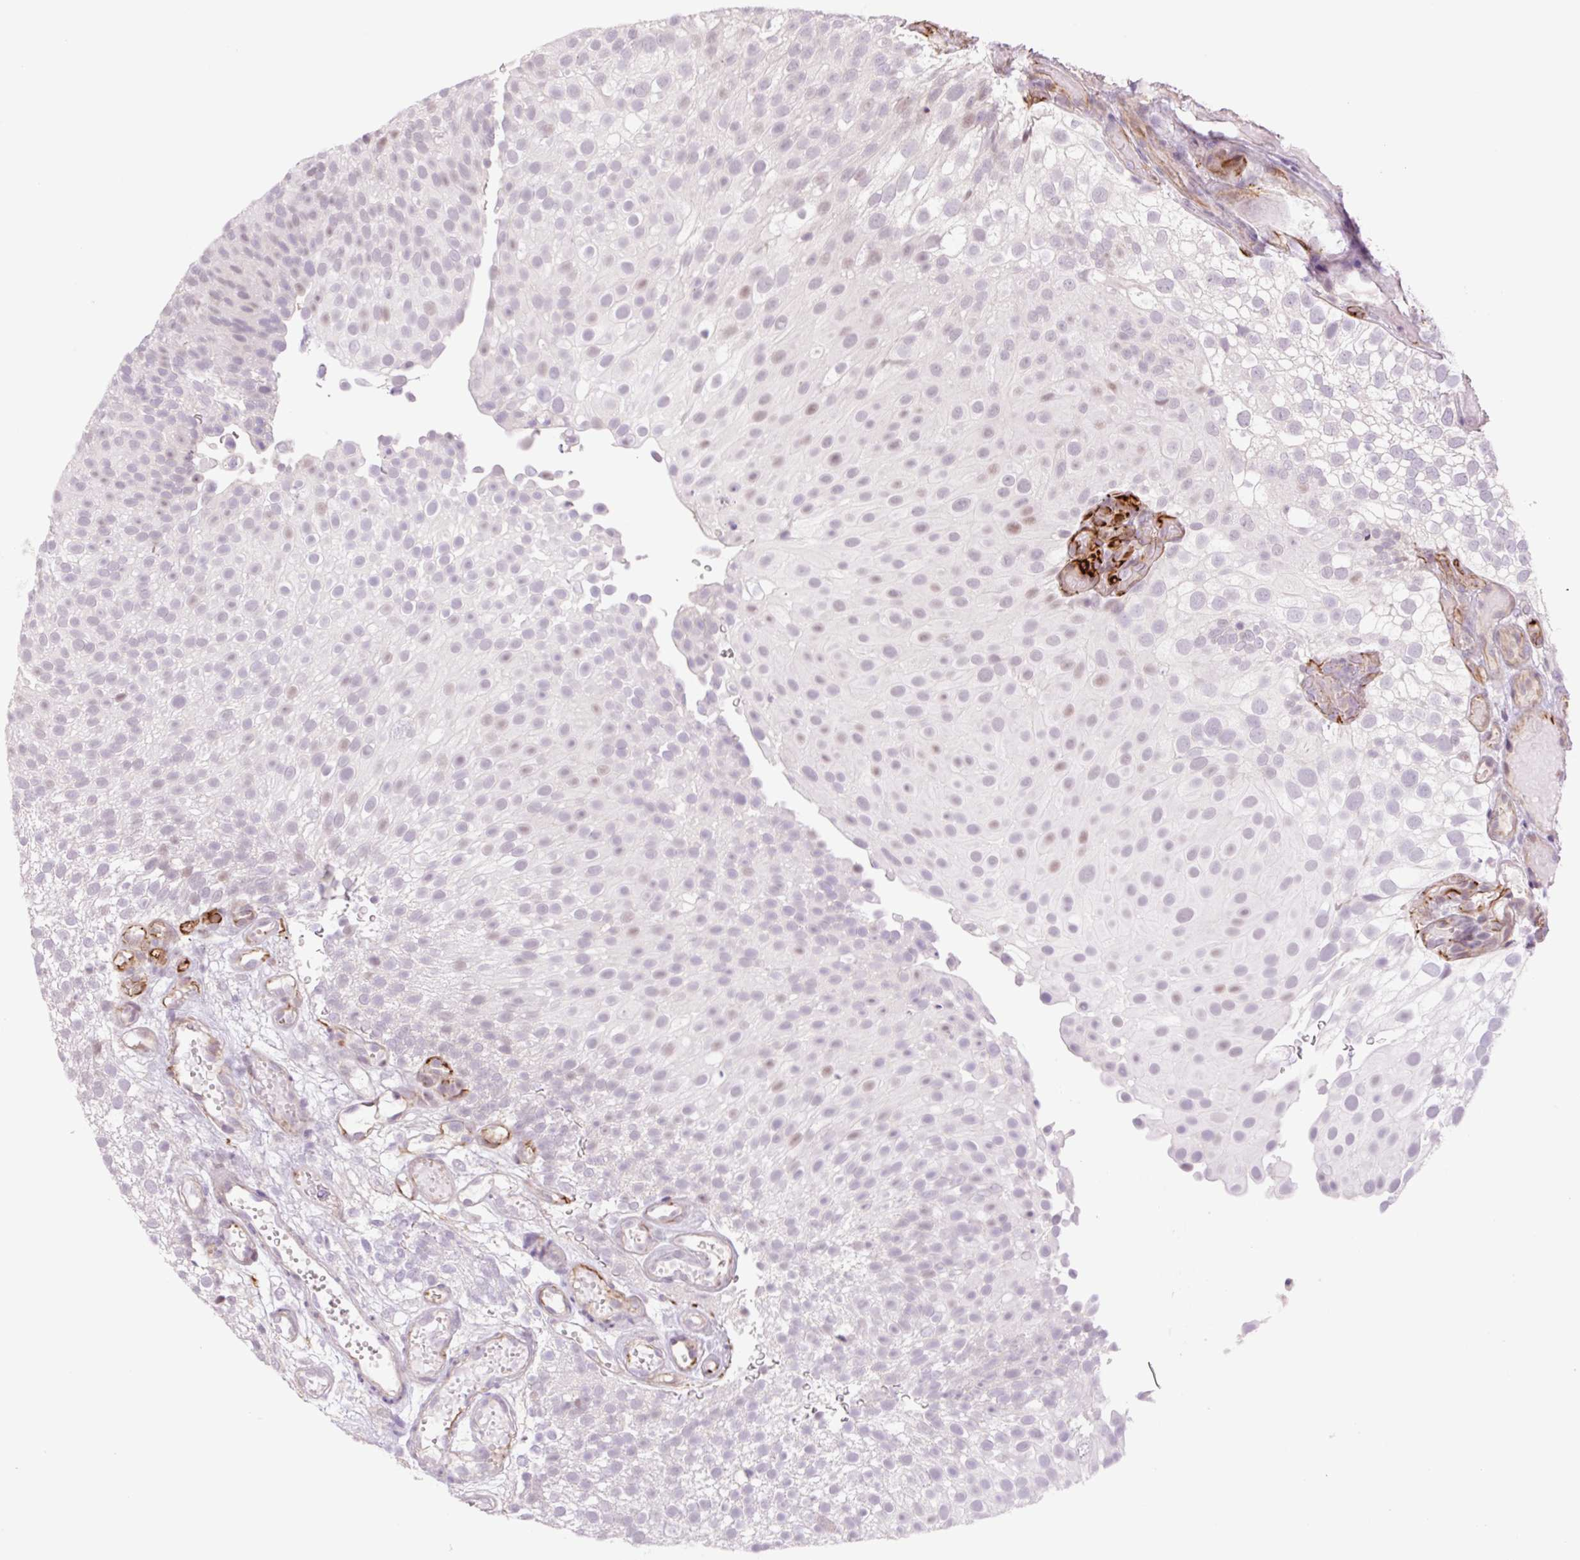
{"staining": {"intensity": "negative", "quantity": "none", "location": "none"}, "tissue": "urothelial cancer", "cell_type": "Tumor cells", "image_type": "cancer", "snomed": [{"axis": "morphology", "description": "Urothelial carcinoma, Low grade"}, {"axis": "topography", "description": "Urinary bladder"}], "caption": "A photomicrograph of urothelial cancer stained for a protein displays no brown staining in tumor cells.", "gene": "ZFYVE21", "patient": {"sex": "male", "age": 78}}